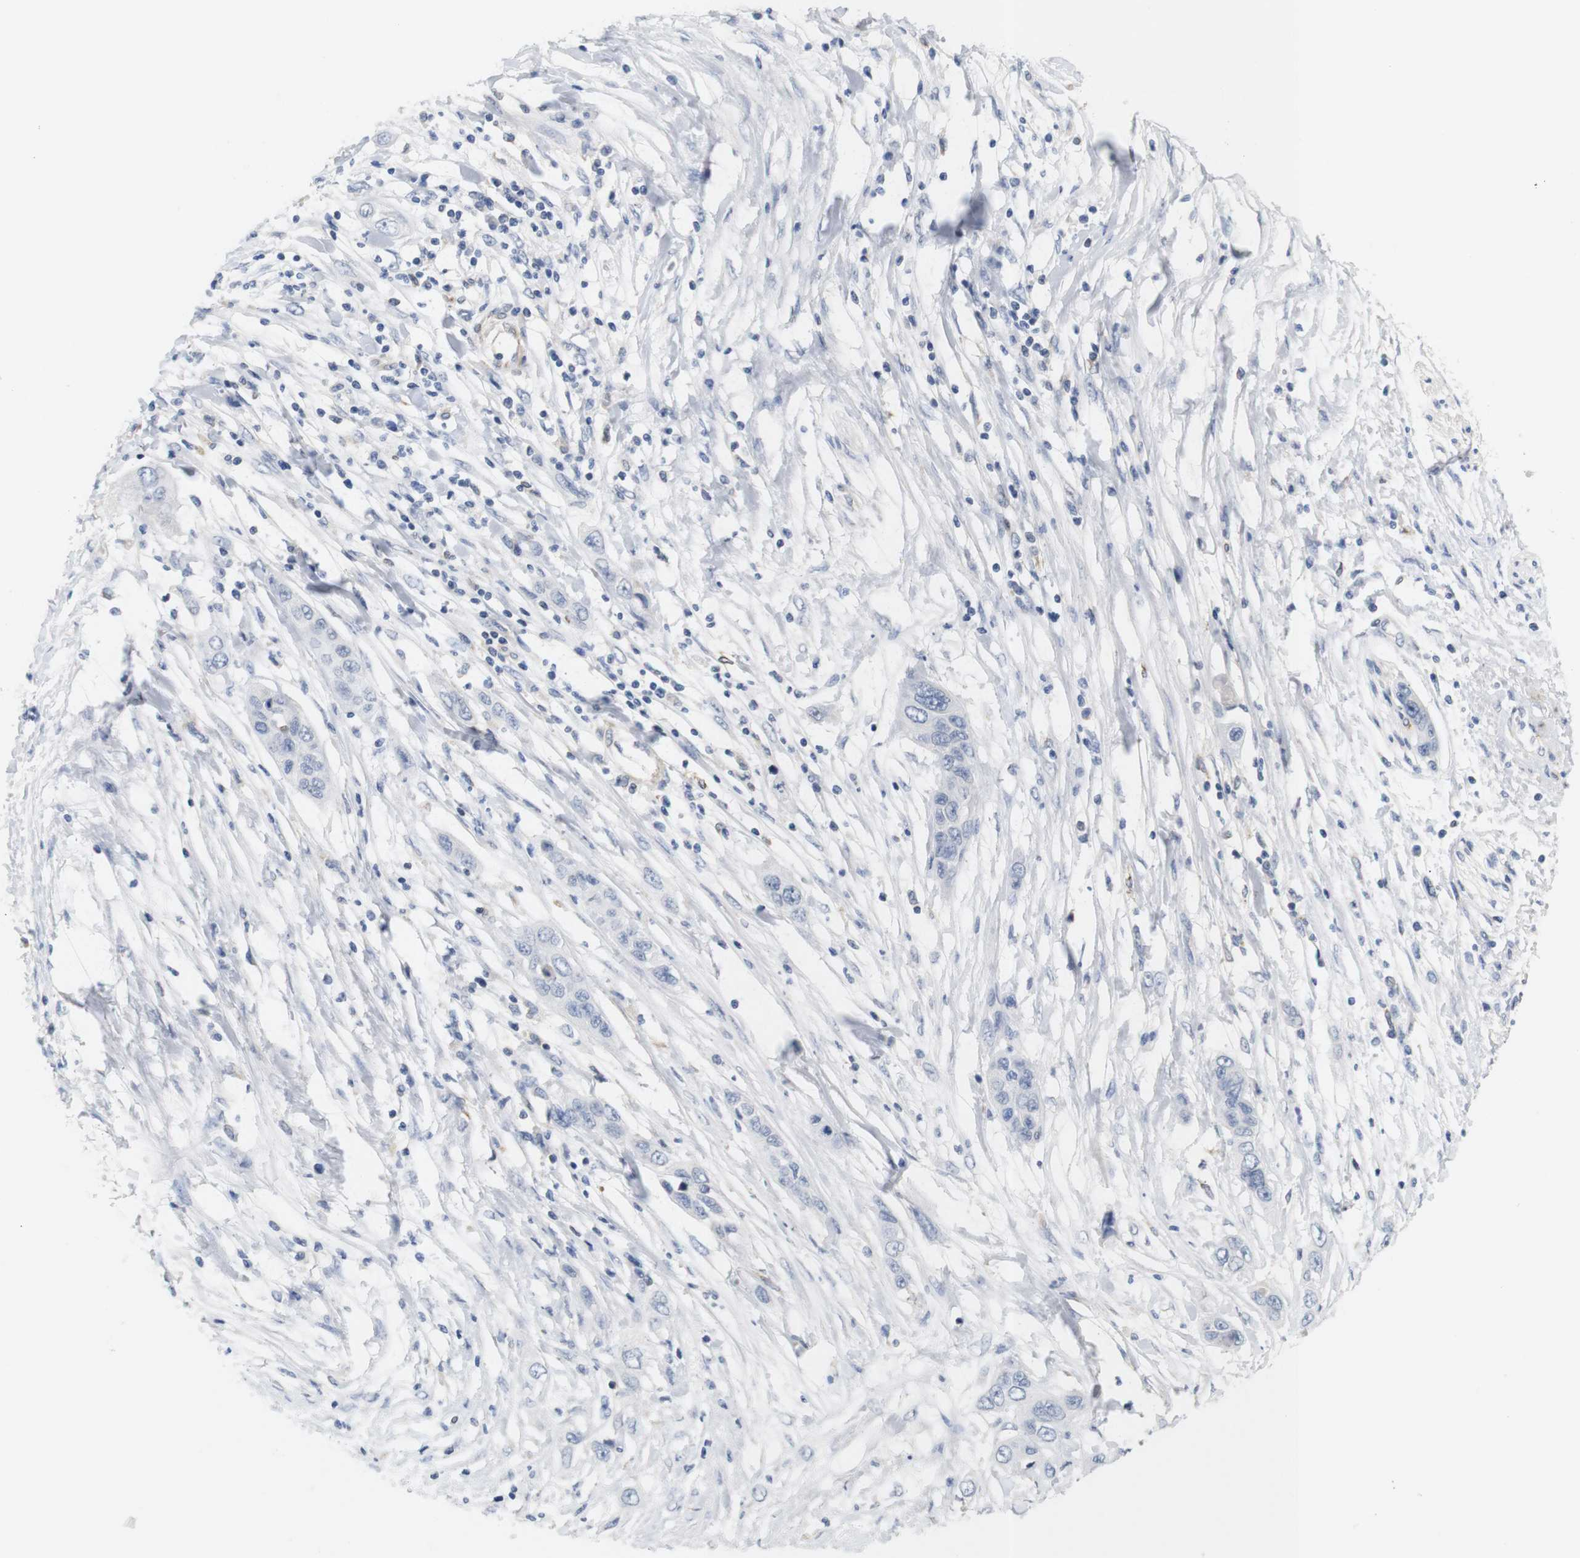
{"staining": {"intensity": "negative", "quantity": "none", "location": "none"}, "tissue": "pancreatic cancer", "cell_type": "Tumor cells", "image_type": "cancer", "snomed": [{"axis": "morphology", "description": "Adenocarcinoma, NOS"}, {"axis": "topography", "description": "Pancreas"}], "caption": "DAB (3,3'-diaminobenzidine) immunohistochemical staining of pancreatic cancer demonstrates no significant positivity in tumor cells. (DAB (3,3'-diaminobenzidine) immunohistochemistry (IHC) visualized using brightfield microscopy, high magnification).", "gene": "ITPR1", "patient": {"sex": "female", "age": 70}}